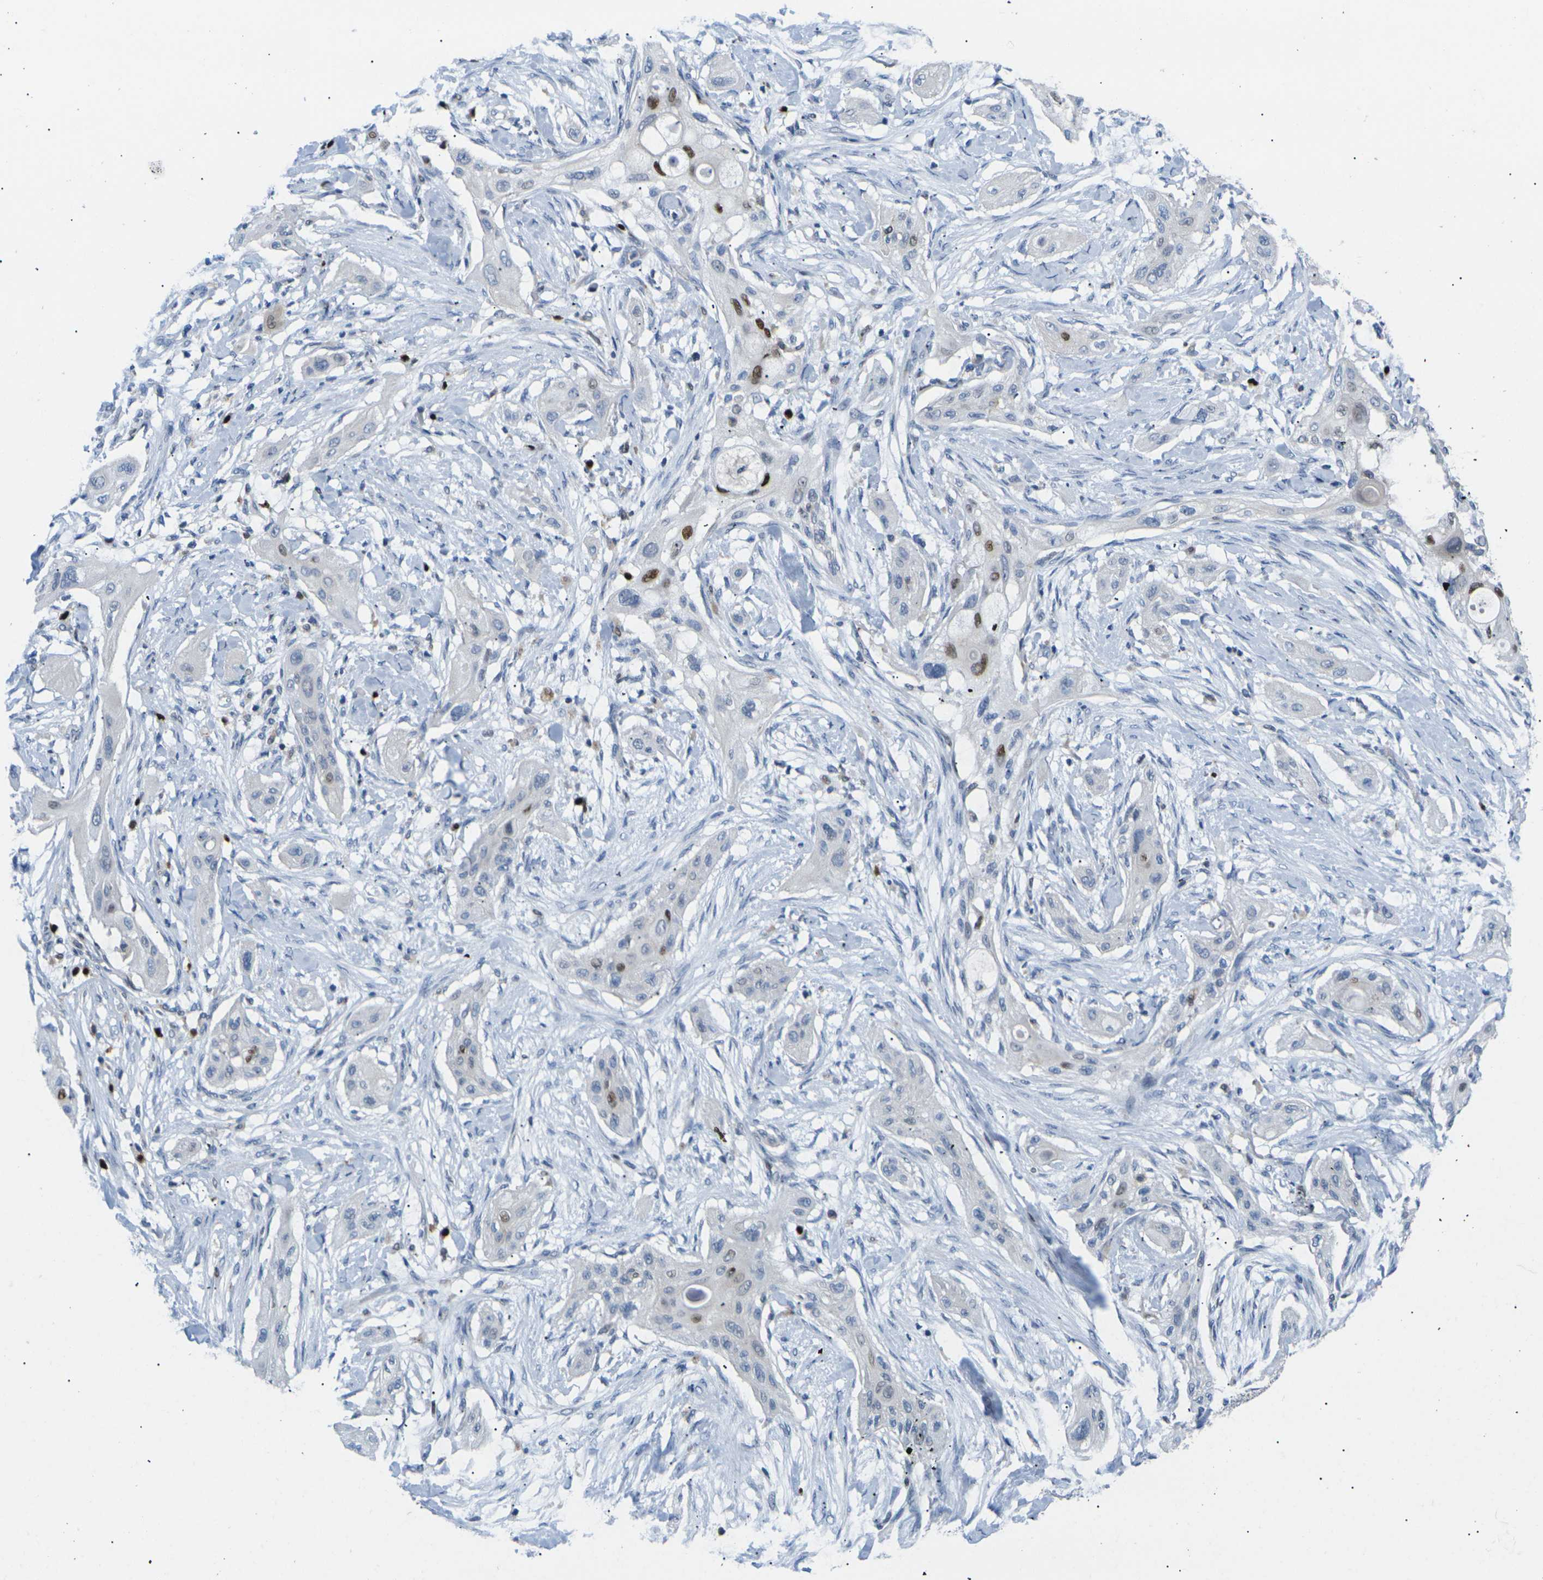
{"staining": {"intensity": "moderate", "quantity": "<25%", "location": "nuclear"}, "tissue": "lung cancer", "cell_type": "Tumor cells", "image_type": "cancer", "snomed": [{"axis": "morphology", "description": "Squamous cell carcinoma, NOS"}, {"axis": "topography", "description": "Lung"}], "caption": "Human squamous cell carcinoma (lung) stained with a brown dye displays moderate nuclear positive expression in about <25% of tumor cells.", "gene": "RPS6KA3", "patient": {"sex": "female", "age": 47}}